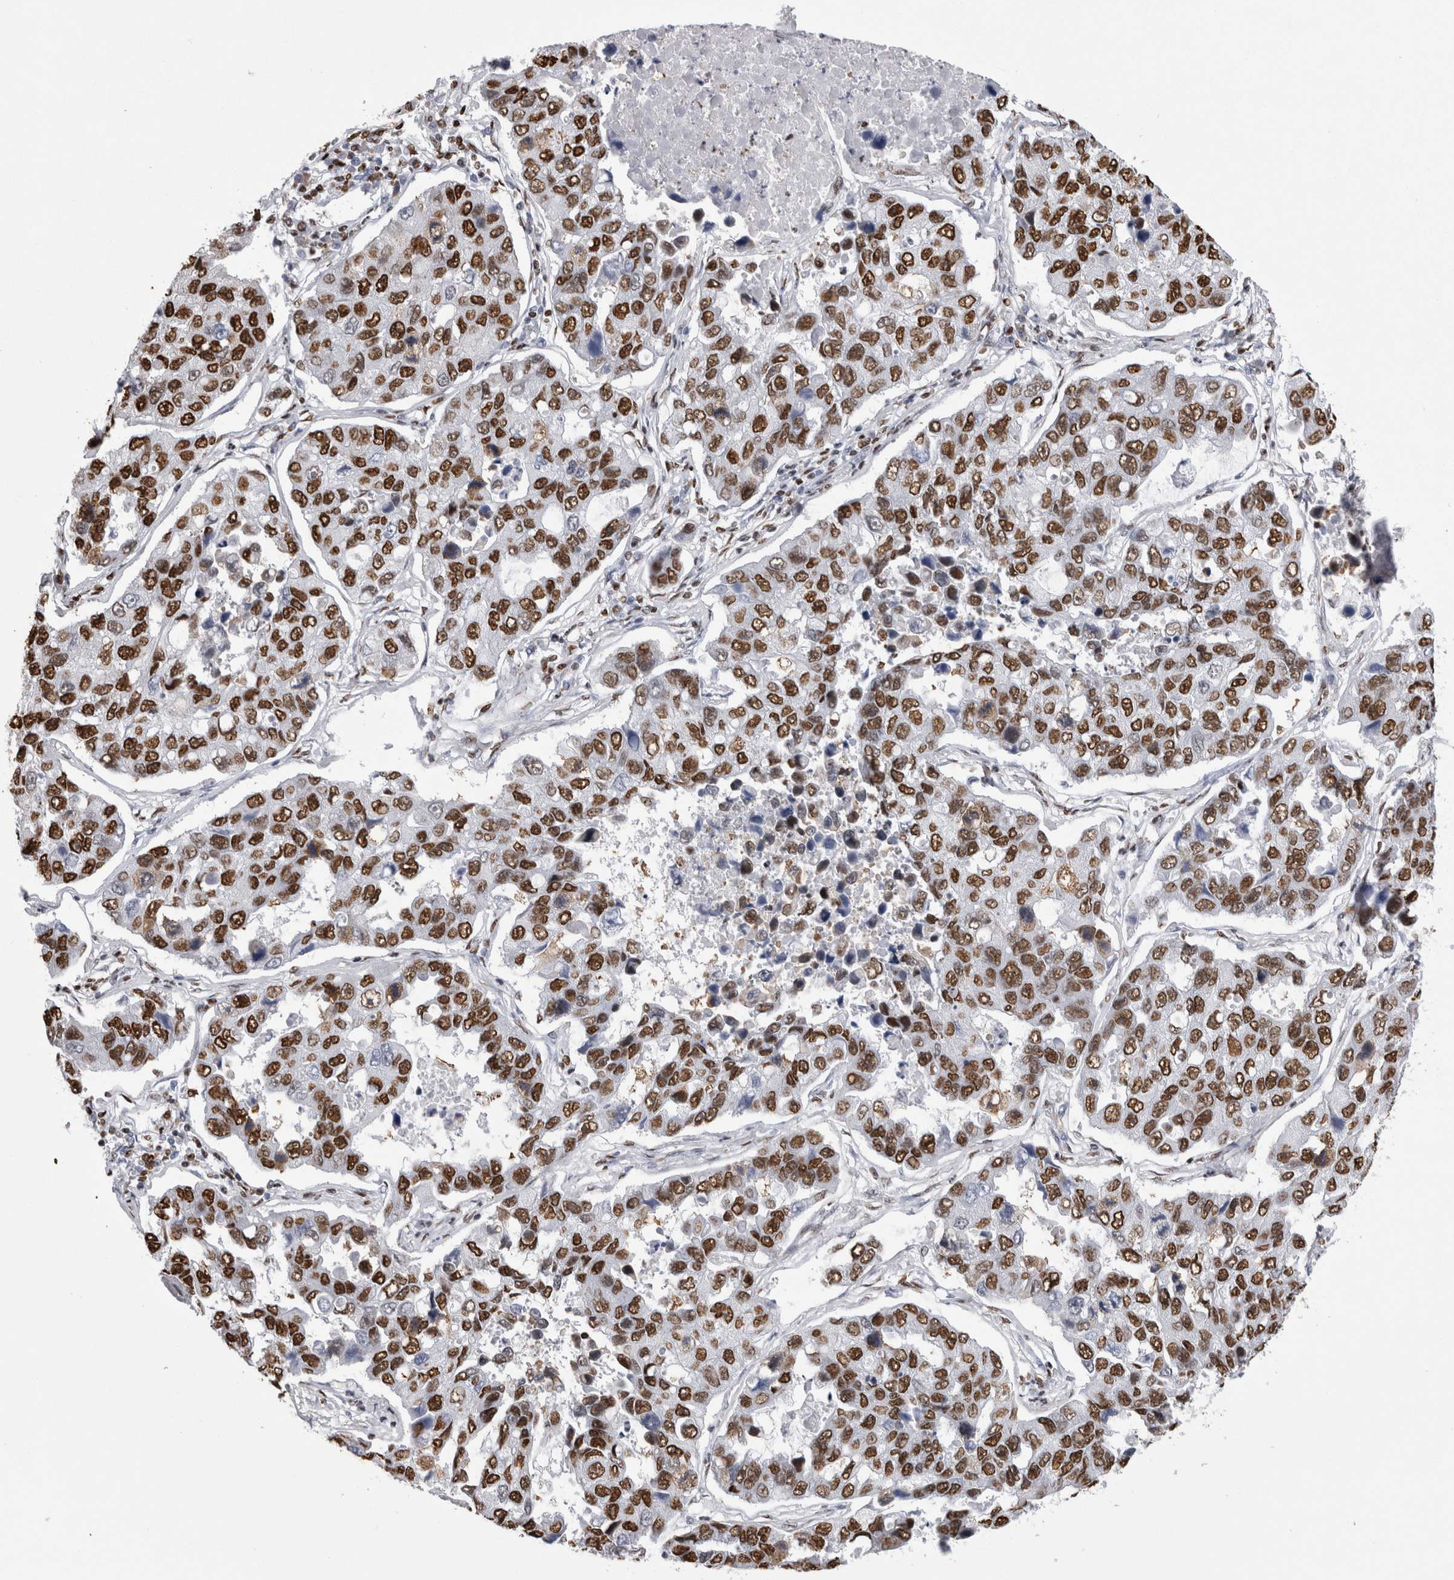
{"staining": {"intensity": "strong", "quantity": ">75%", "location": "nuclear"}, "tissue": "lung cancer", "cell_type": "Tumor cells", "image_type": "cancer", "snomed": [{"axis": "morphology", "description": "Adenocarcinoma, NOS"}, {"axis": "topography", "description": "Lung"}], "caption": "The photomicrograph displays a brown stain indicating the presence of a protein in the nuclear of tumor cells in lung cancer.", "gene": "ALPK3", "patient": {"sex": "male", "age": 64}}